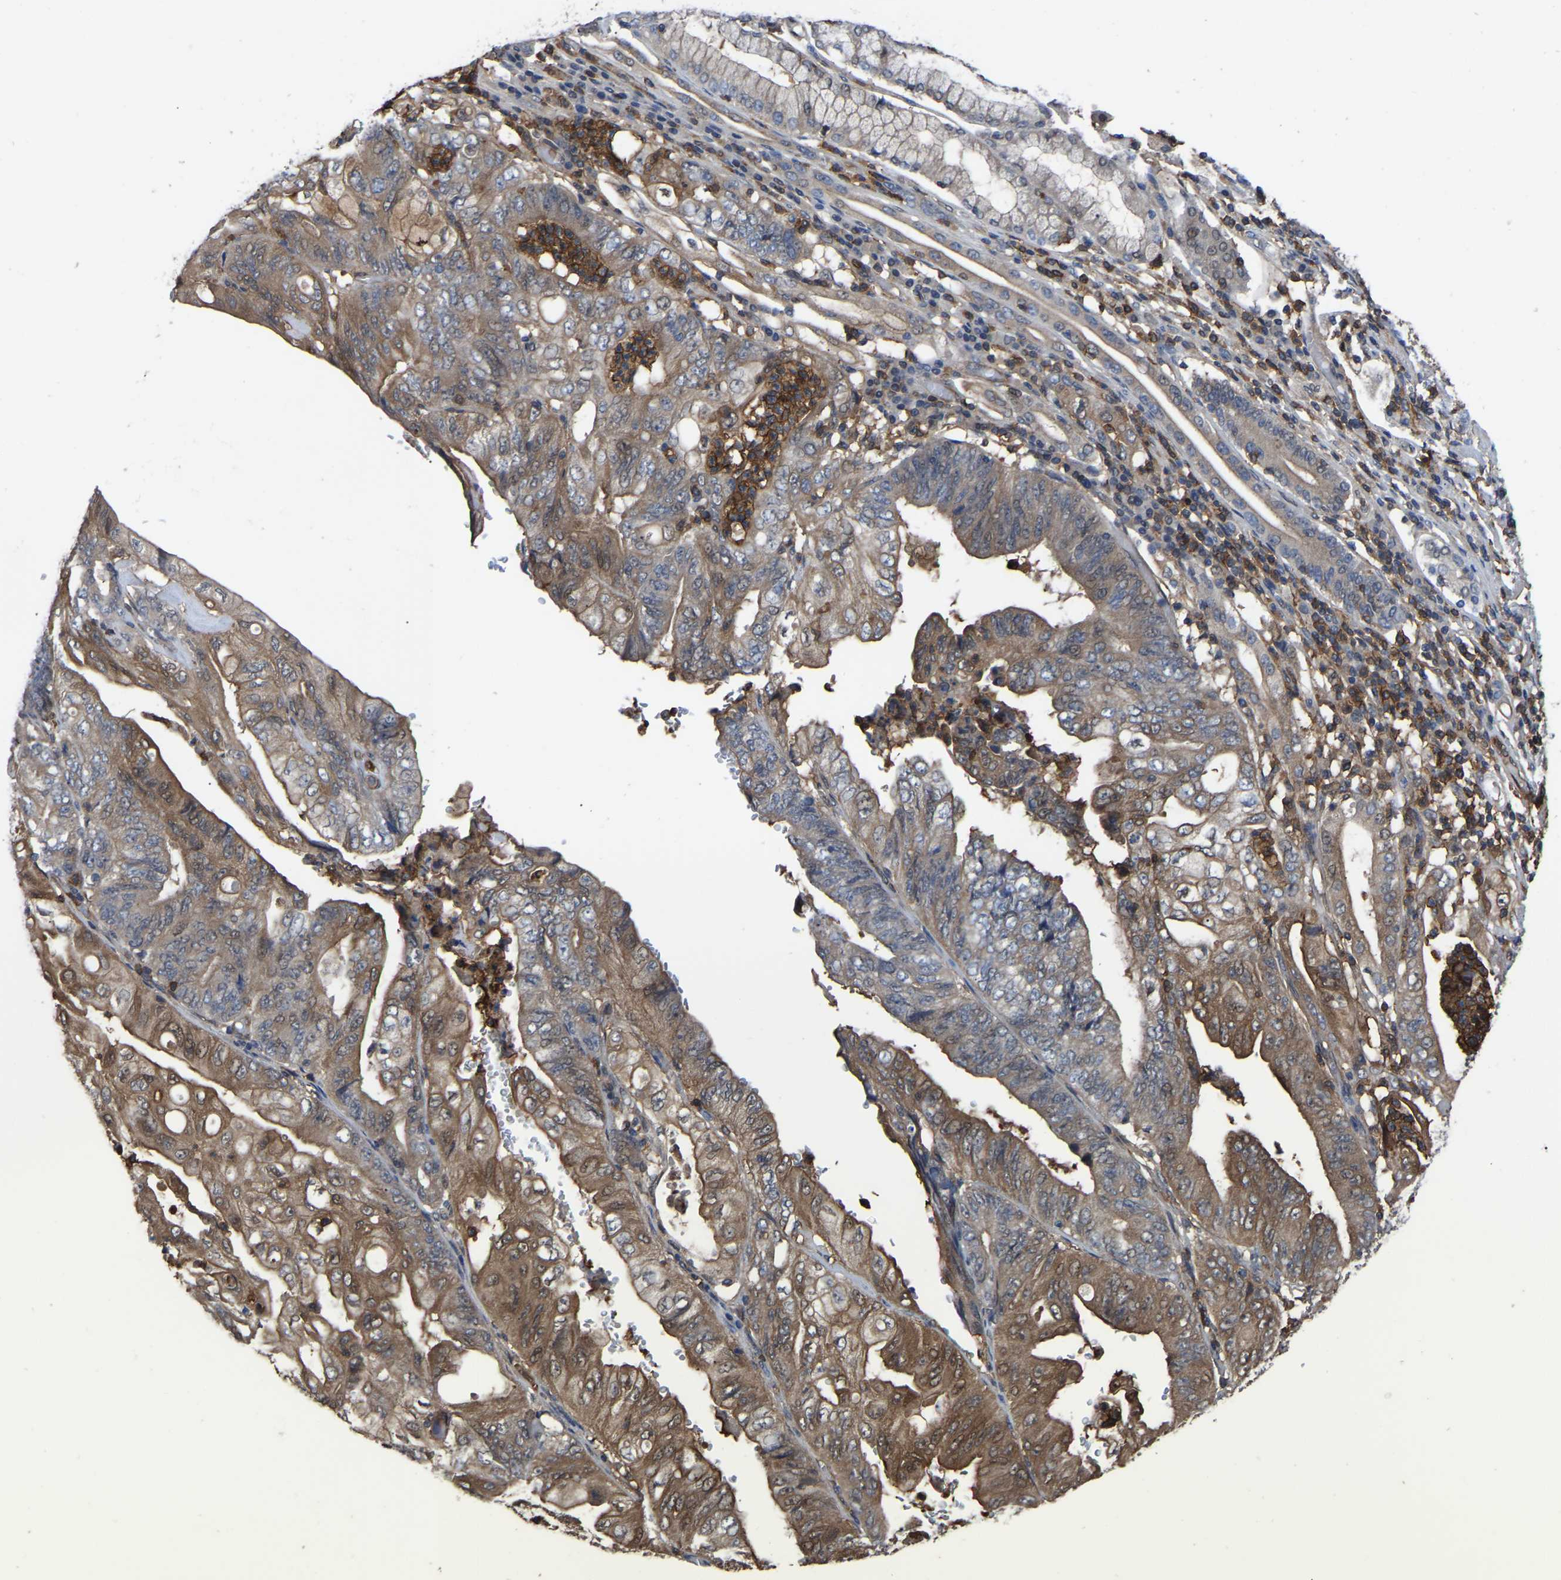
{"staining": {"intensity": "moderate", "quantity": "25%-75%", "location": "cytoplasmic/membranous"}, "tissue": "stomach cancer", "cell_type": "Tumor cells", "image_type": "cancer", "snomed": [{"axis": "morphology", "description": "Adenocarcinoma, NOS"}, {"axis": "topography", "description": "Stomach"}], "caption": "Brown immunohistochemical staining in human stomach cancer (adenocarcinoma) displays moderate cytoplasmic/membranous expression in about 25%-75% of tumor cells.", "gene": "CIT", "patient": {"sex": "female", "age": 73}}